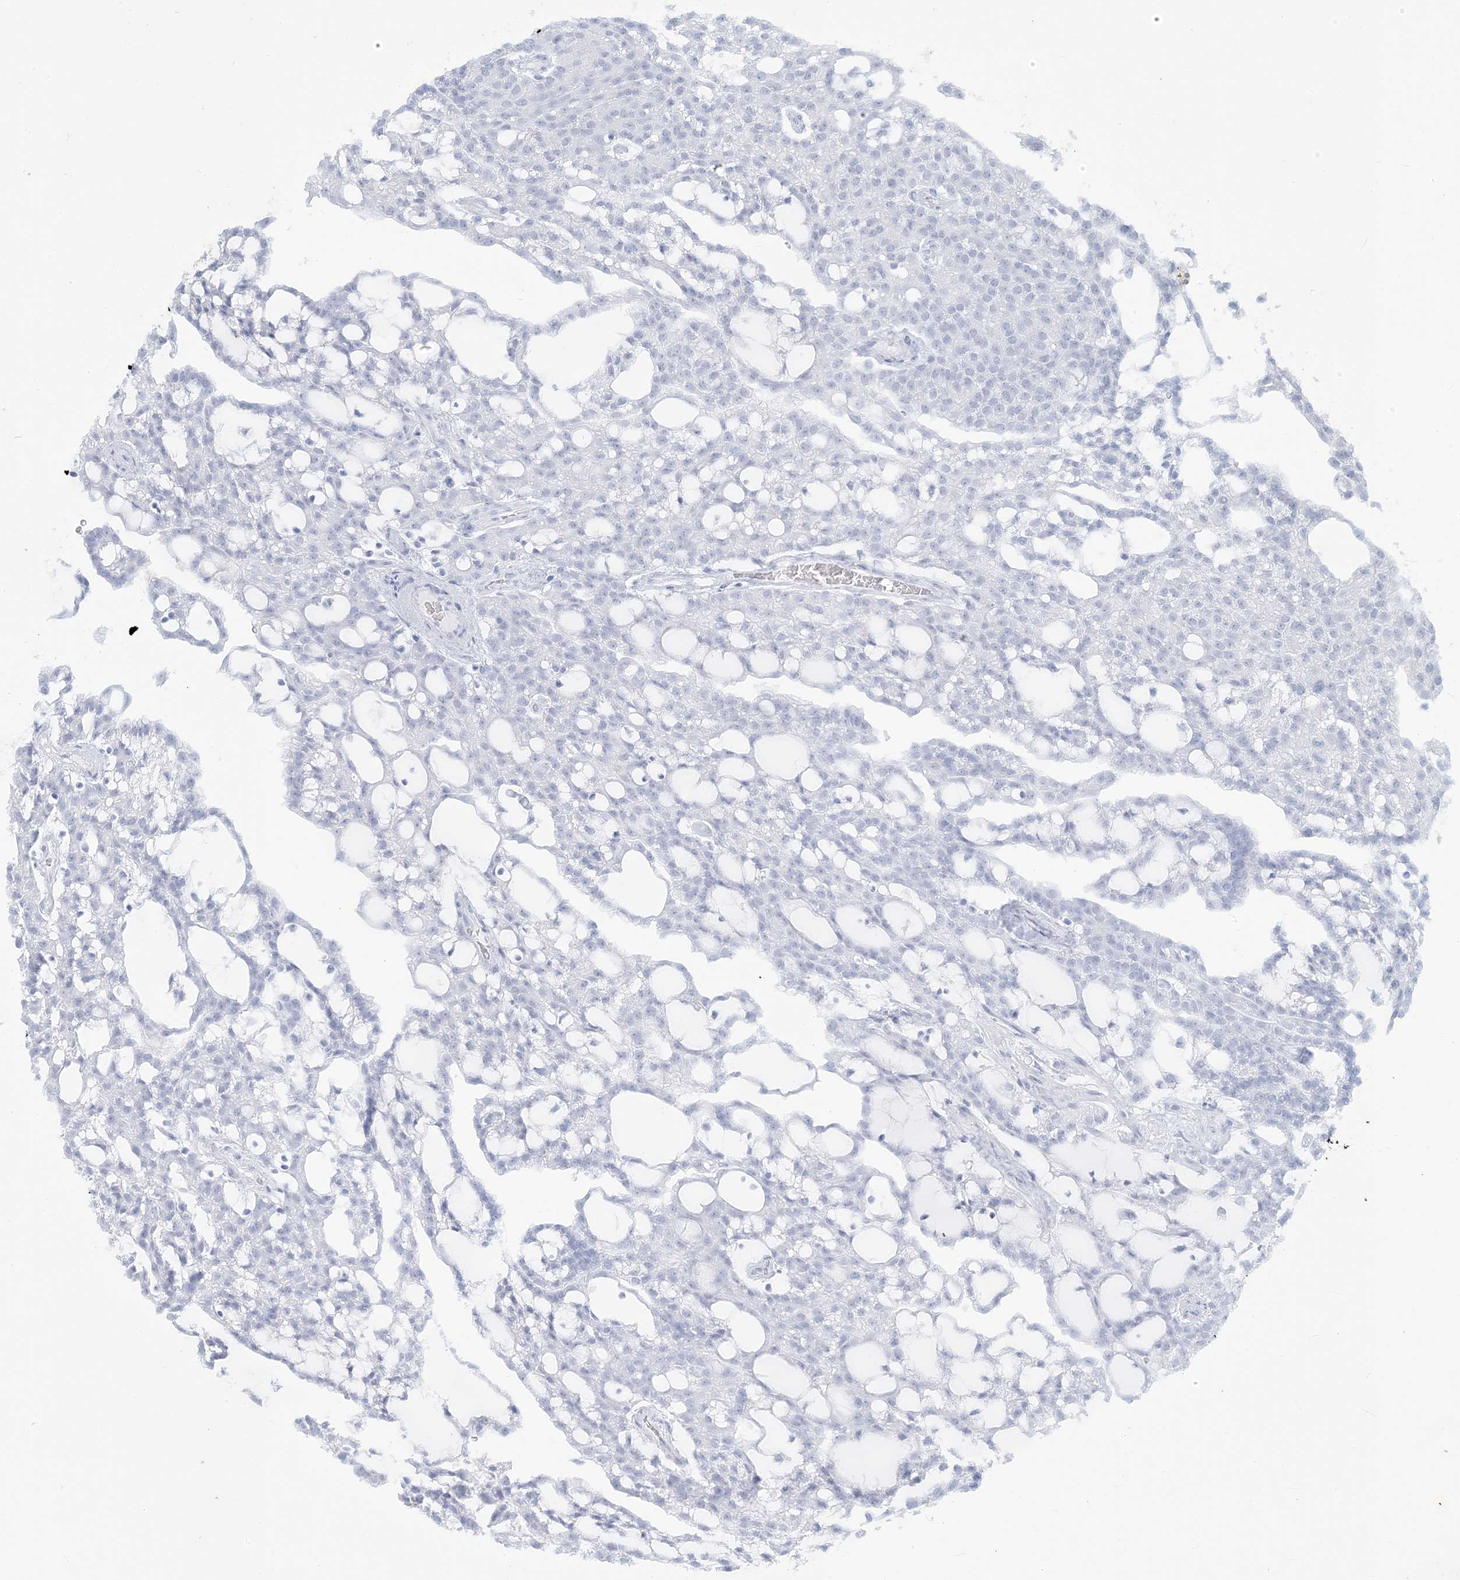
{"staining": {"intensity": "negative", "quantity": "none", "location": "none"}, "tissue": "renal cancer", "cell_type": "Tumor cells", "image_type": "cancer", "snomed": [{"axis": "morphology", "description": "Adenocarcinoma, NOS"}, {"axis": "topography", "description": "Kidney"}], "caption": "Immunohistochemical staining of renal adenocarcinoma exhibits no significant expression in tumor cells.", "gene": "HLA-DRB1", "patient": {"sex": "male", "age": 63}}